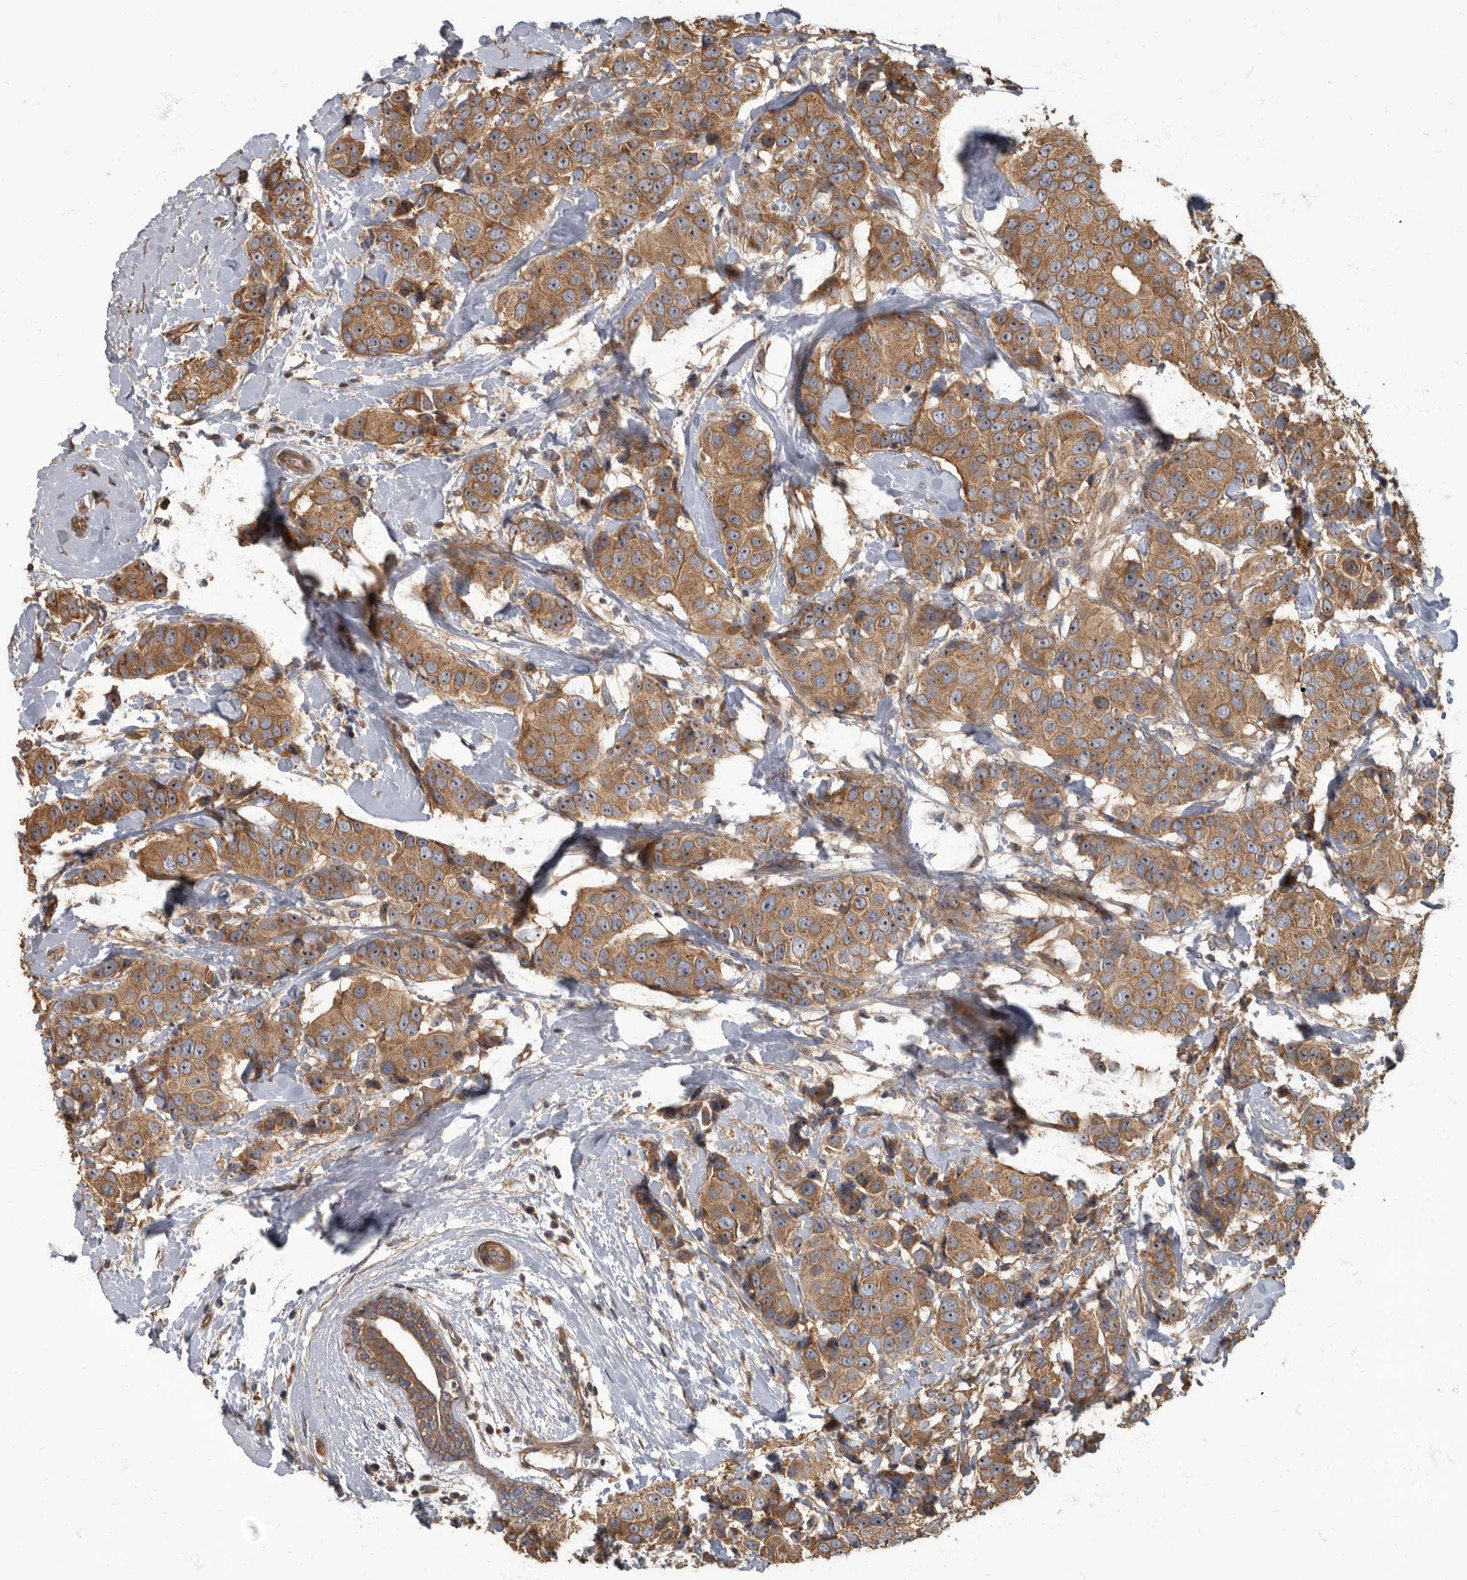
{"staining": {"intensity": "moderate", "quantity": ">75%", "location": "cytoplasmic/membranous"}, "tissue": "breast cancer", "cell_type": "Tumor cells", "image_type": "cancer", "snomed": [{"axis": "morphology", "description": "Normal tissue, NOS"}, {"axis": "morphology", "description": "Duct carcinoma"}, {"axis": "topography", "description": "Breast"}], "caption": "The histopathology image exhibits immunohistochemical staining of breast cancer. There is moderate cytoplasmic/membranous staining is appreciated in approximately >75% of tumor cells.", "gene": "DAAM1", "patient": {"sex": "female", "age": 39}}